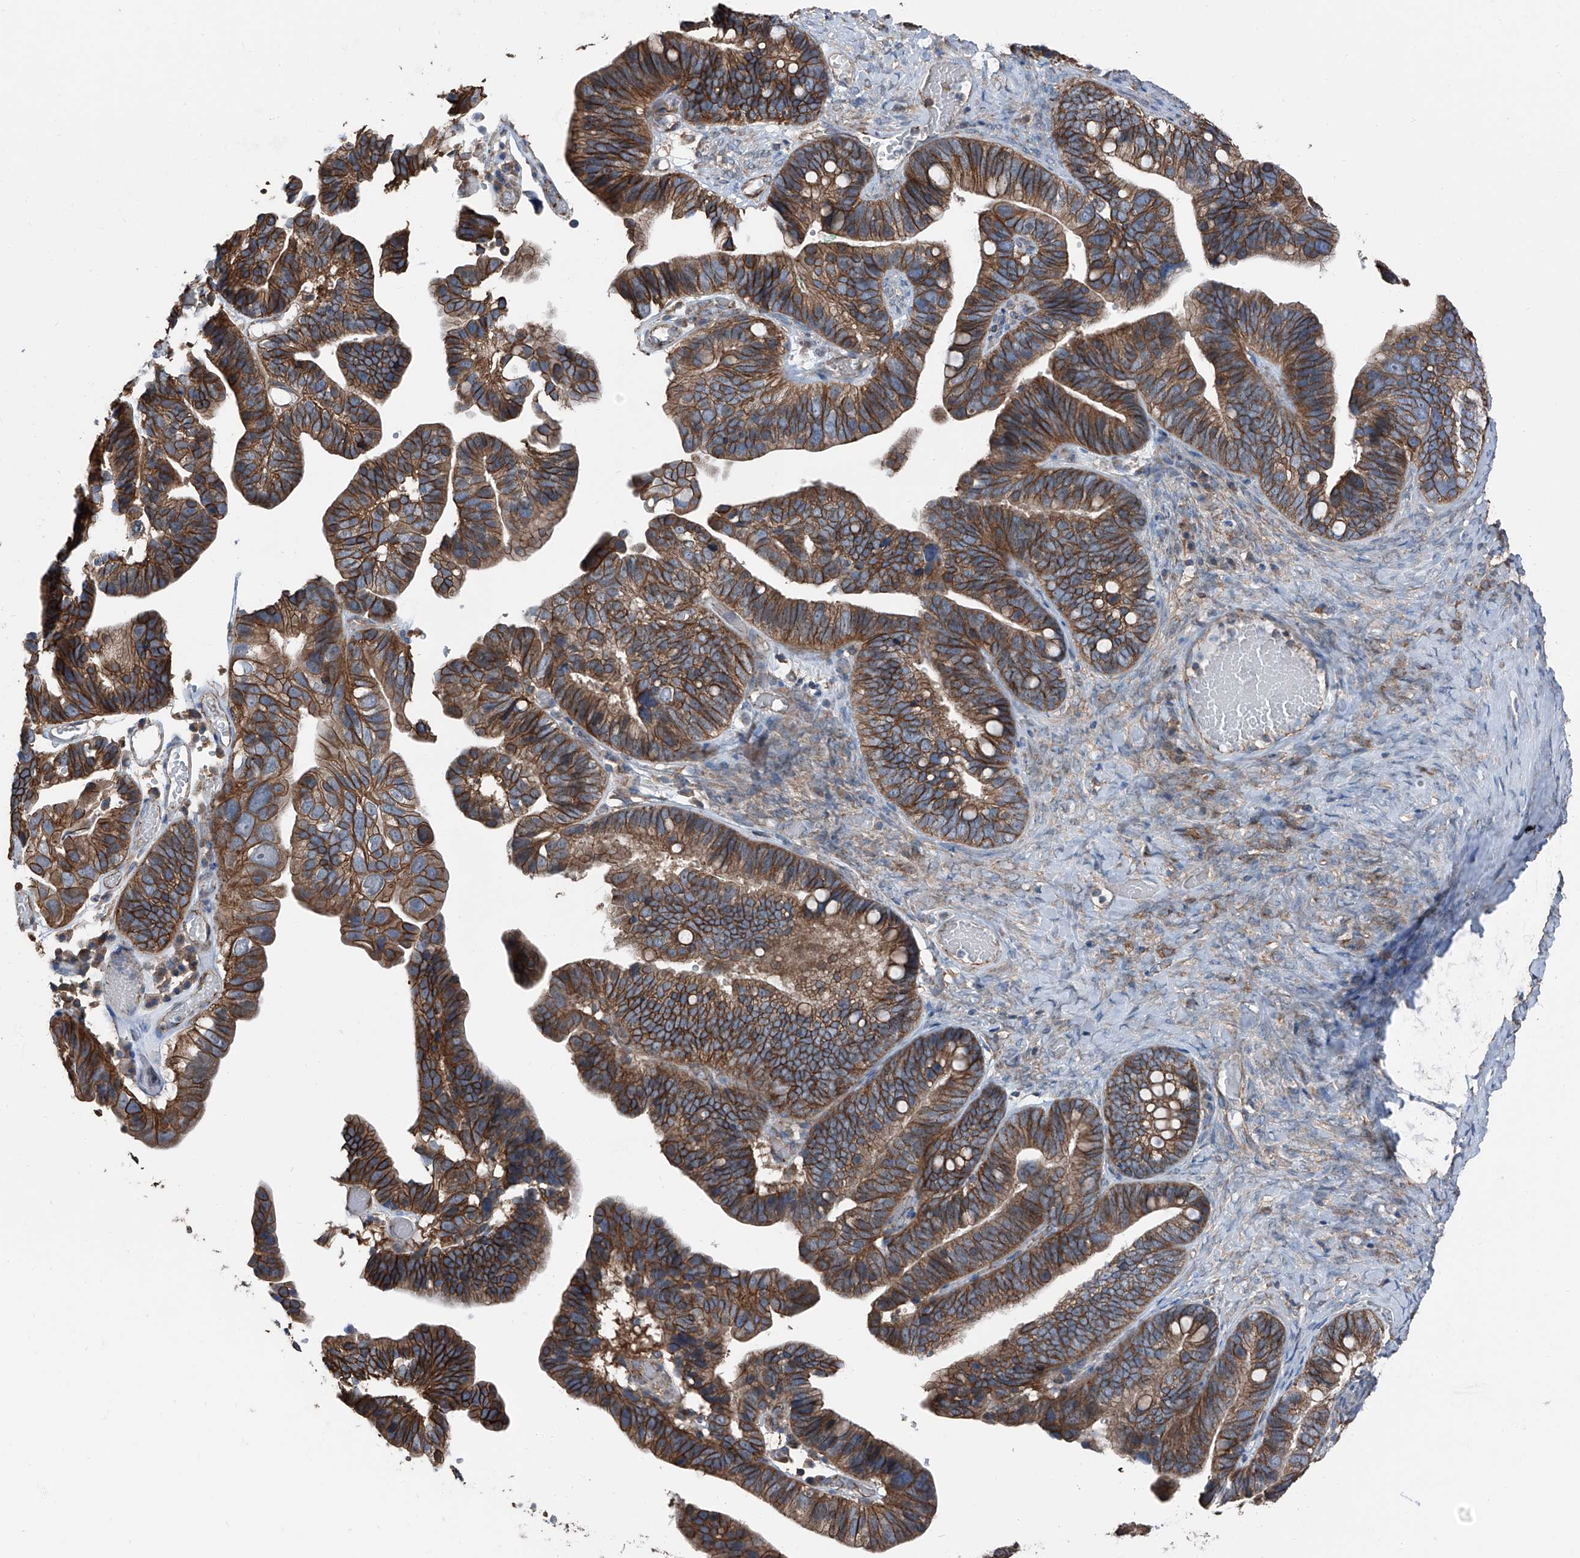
{"staining": {"intensity": "strong", "quantity": ">75%", "location": "cytoplasmic/membranous"}, "tissue": "ovarian cancer", "cell_type": "Tumor cells", "image_type": "cancer", "snomed": [{"axis": "morphology", "description": "Cystadenocarcinoma, serous, NOS"}, {"axis": "topography", "description": "Ovary"}], "caption": "Protein expression analysis of ovarian serous cystadenocarcinoma demonstrates strong cytoplasmic/membranous expression in about >75% of tumor cells.", "gene": "GPR142", "patient": {"sex": "female", "age": 56}}